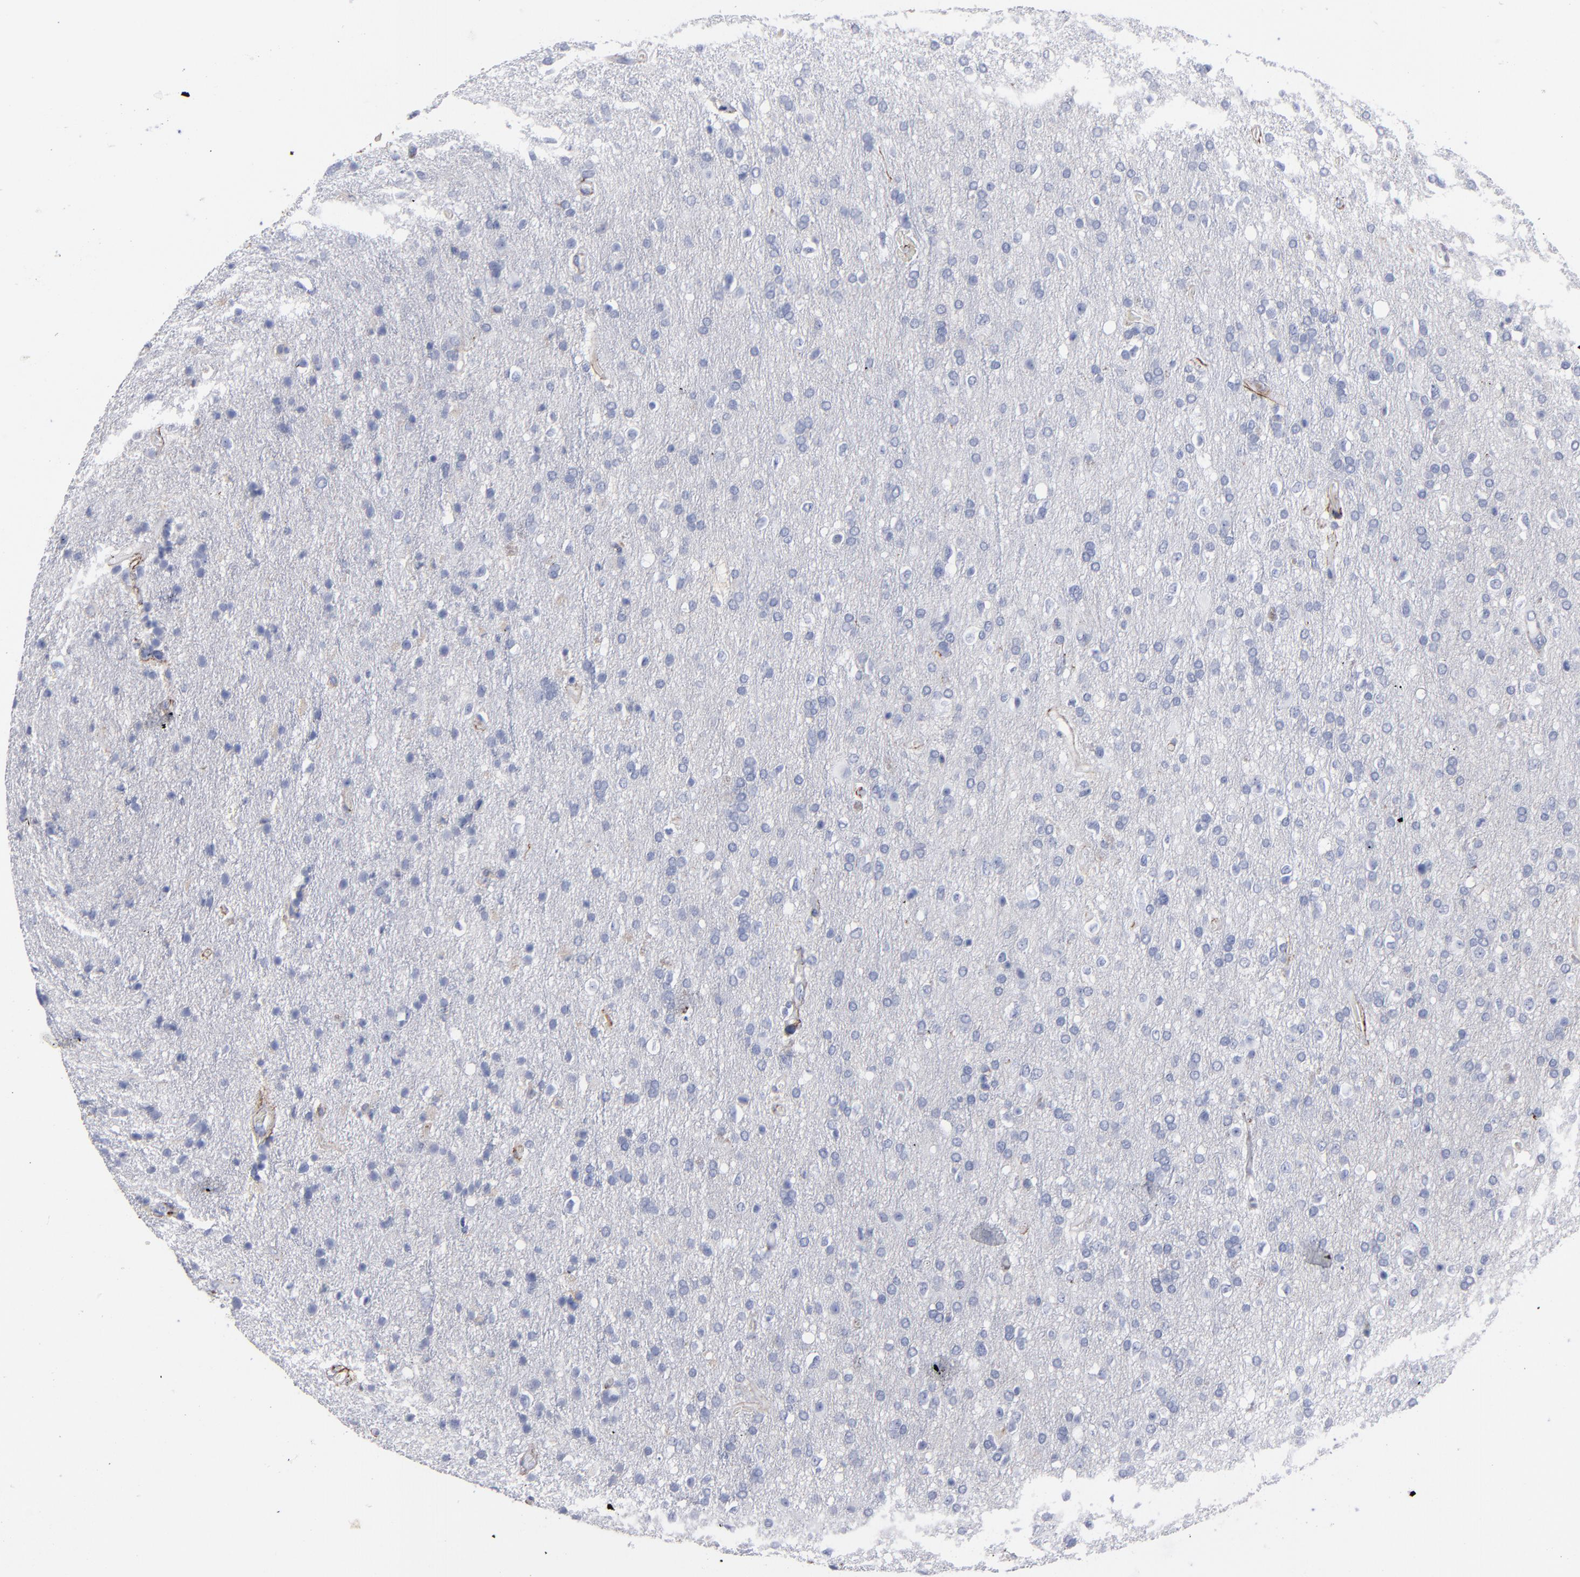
{"staining": {"intensity": "negative", "quantity": "none", "location": "none"}, "tissue": "glioma", "cell_type": "Tumor cells", "image_type": "cancer", "snomed": [{"axis": "morphology", "description": "Glioma, malignant, High grade"}, {"axis": "topography", "description": "Brain"}], "caption": "Tumor cells are negative for brown protein staining in glioma. (DAB (3,3'-diaminobenzidine) IHC with hematoxylin counter stain).", "gene": "EMILIN1", "patient": {"sex": "male", "age": 33}}